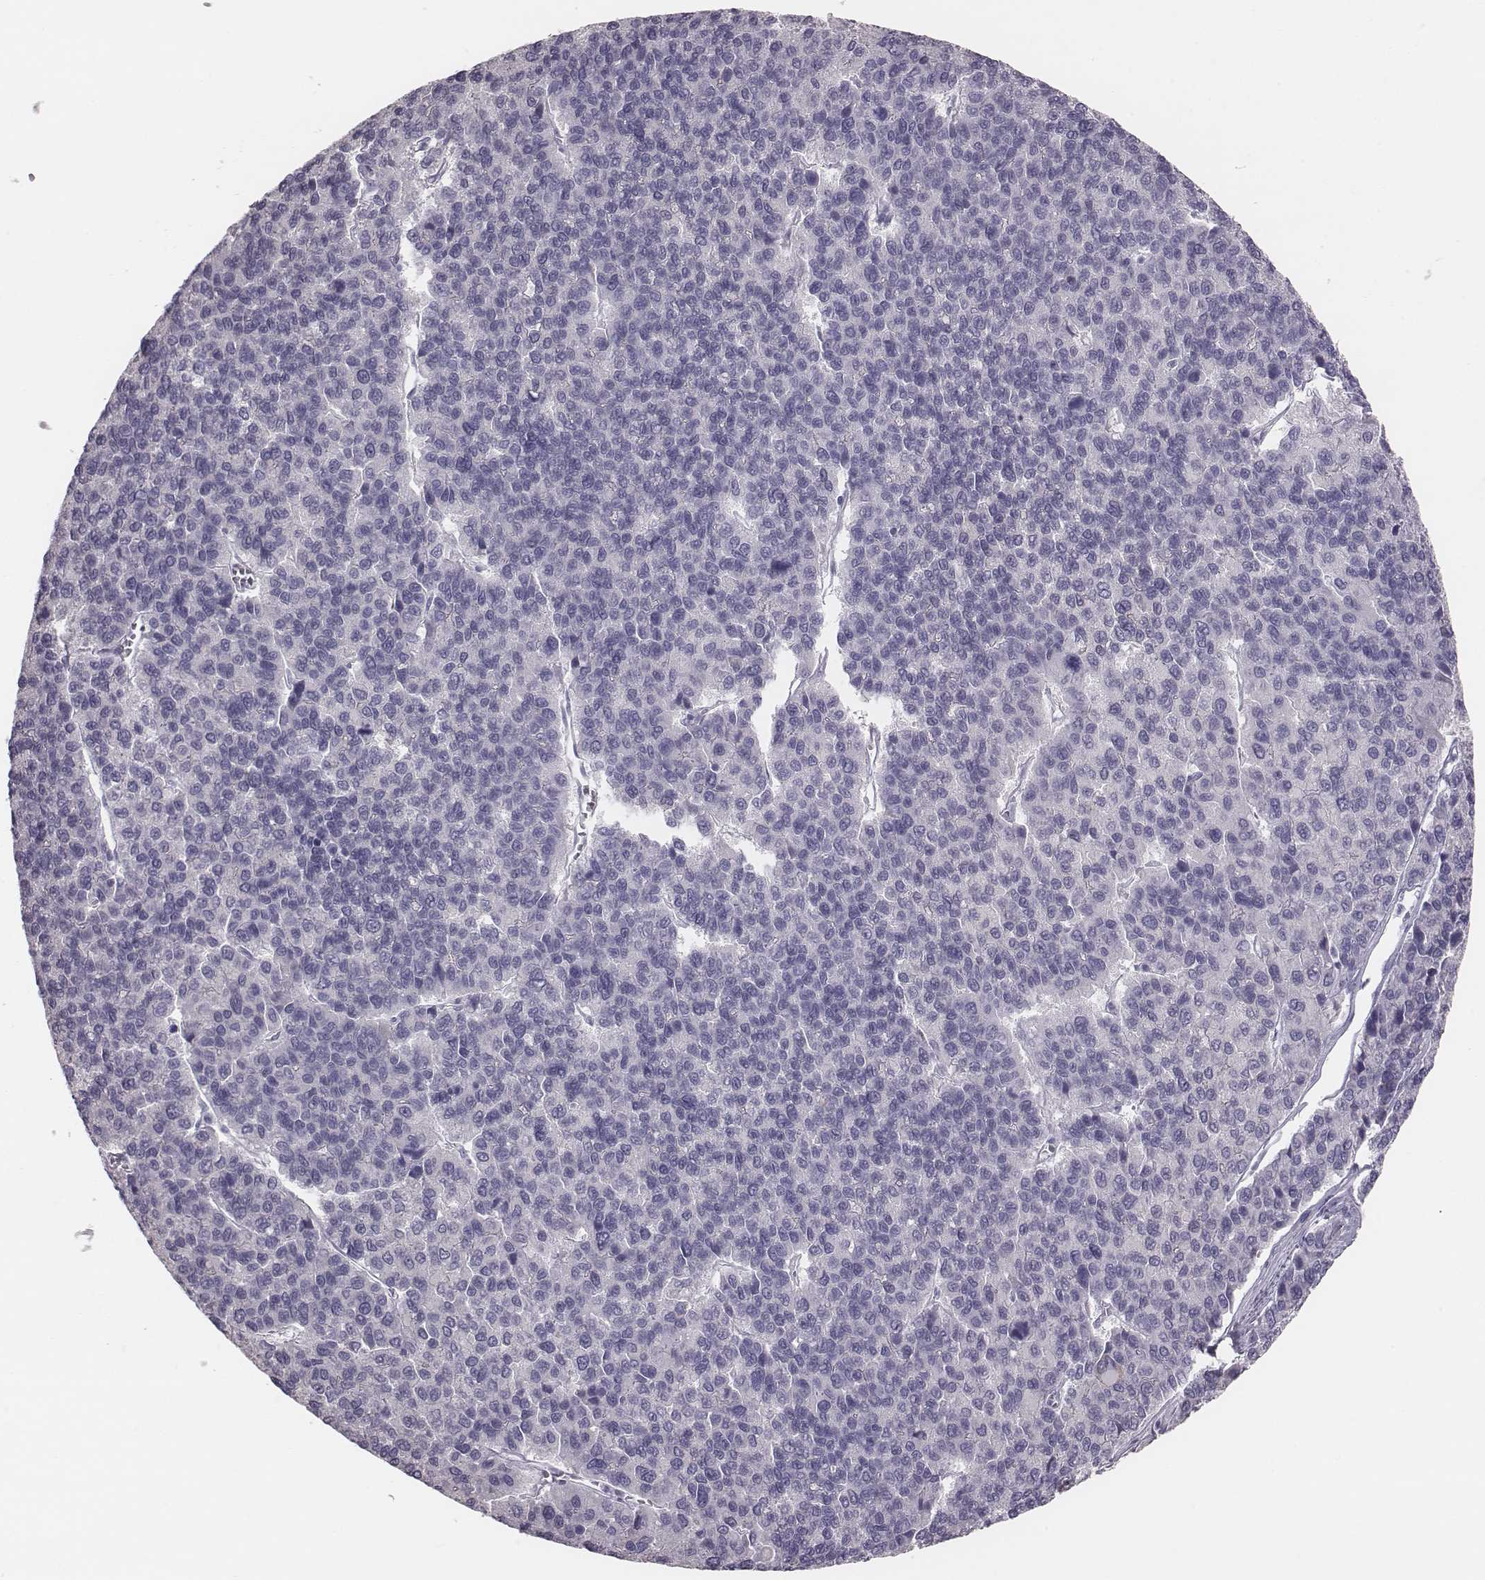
{"staining": {"intensity": "negative", "quantity": "none", "location": "none"}, "tissue": "liver cancer", "cell_type": "Tumor cells", "image_type": "cancer", "snomed": [{"axis": "morphology", "description": "Carcinoma, Hepatocellular, NOS"}, {"axis": "topography", "description": "Liver"}], "caption": "DAB immunohistochemical staining of human hepatocellular carcinoma (liver) displays no significant expression in tumor cells.", "gene": "C6orf58", "patient": {"sex": "female", "age": 41}}